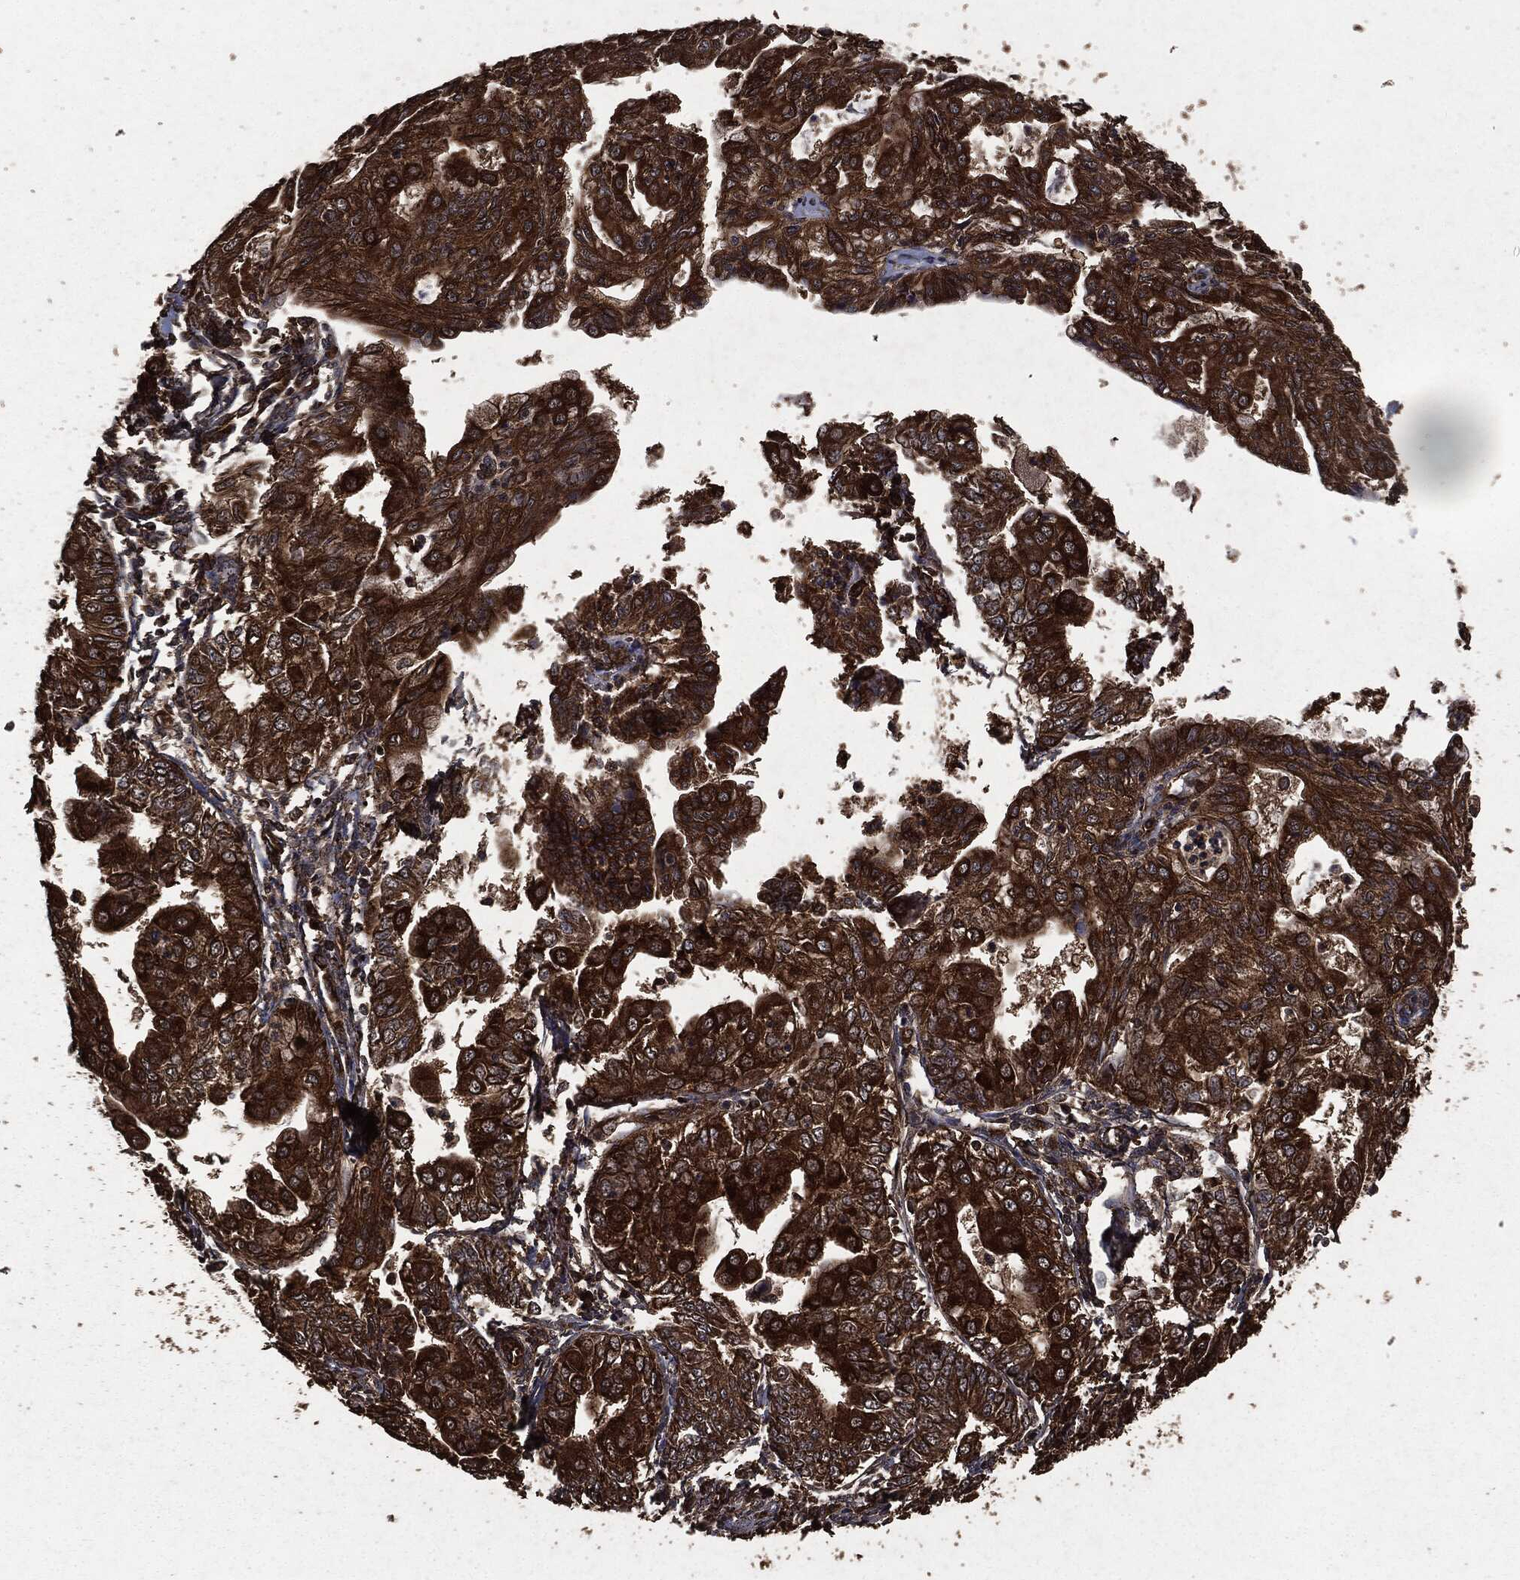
{"staining": {"intensity": "strong", "quantity": "25%-75%", "location": "cytoplasmic/membranous"}, "tissue": "endometrial cancer", "cell_type": "Tumor cells", "image_type": "cancer", "snomed": [{"axis": "morphology", "description": "Adenocarcinoma, NOS"}, {"axis": "topography", "description": "Endometrium"}], "caption": "Immunohistochemistry (IHC) (DAB) staining of adenocarcinoma (endometrial) exhibits strong cytoplasmic/membranous protein staining in approximately 25%-75% of tumor cells.", "gene": "HRAS", "patient": {"sex": "female", "age": 68}}